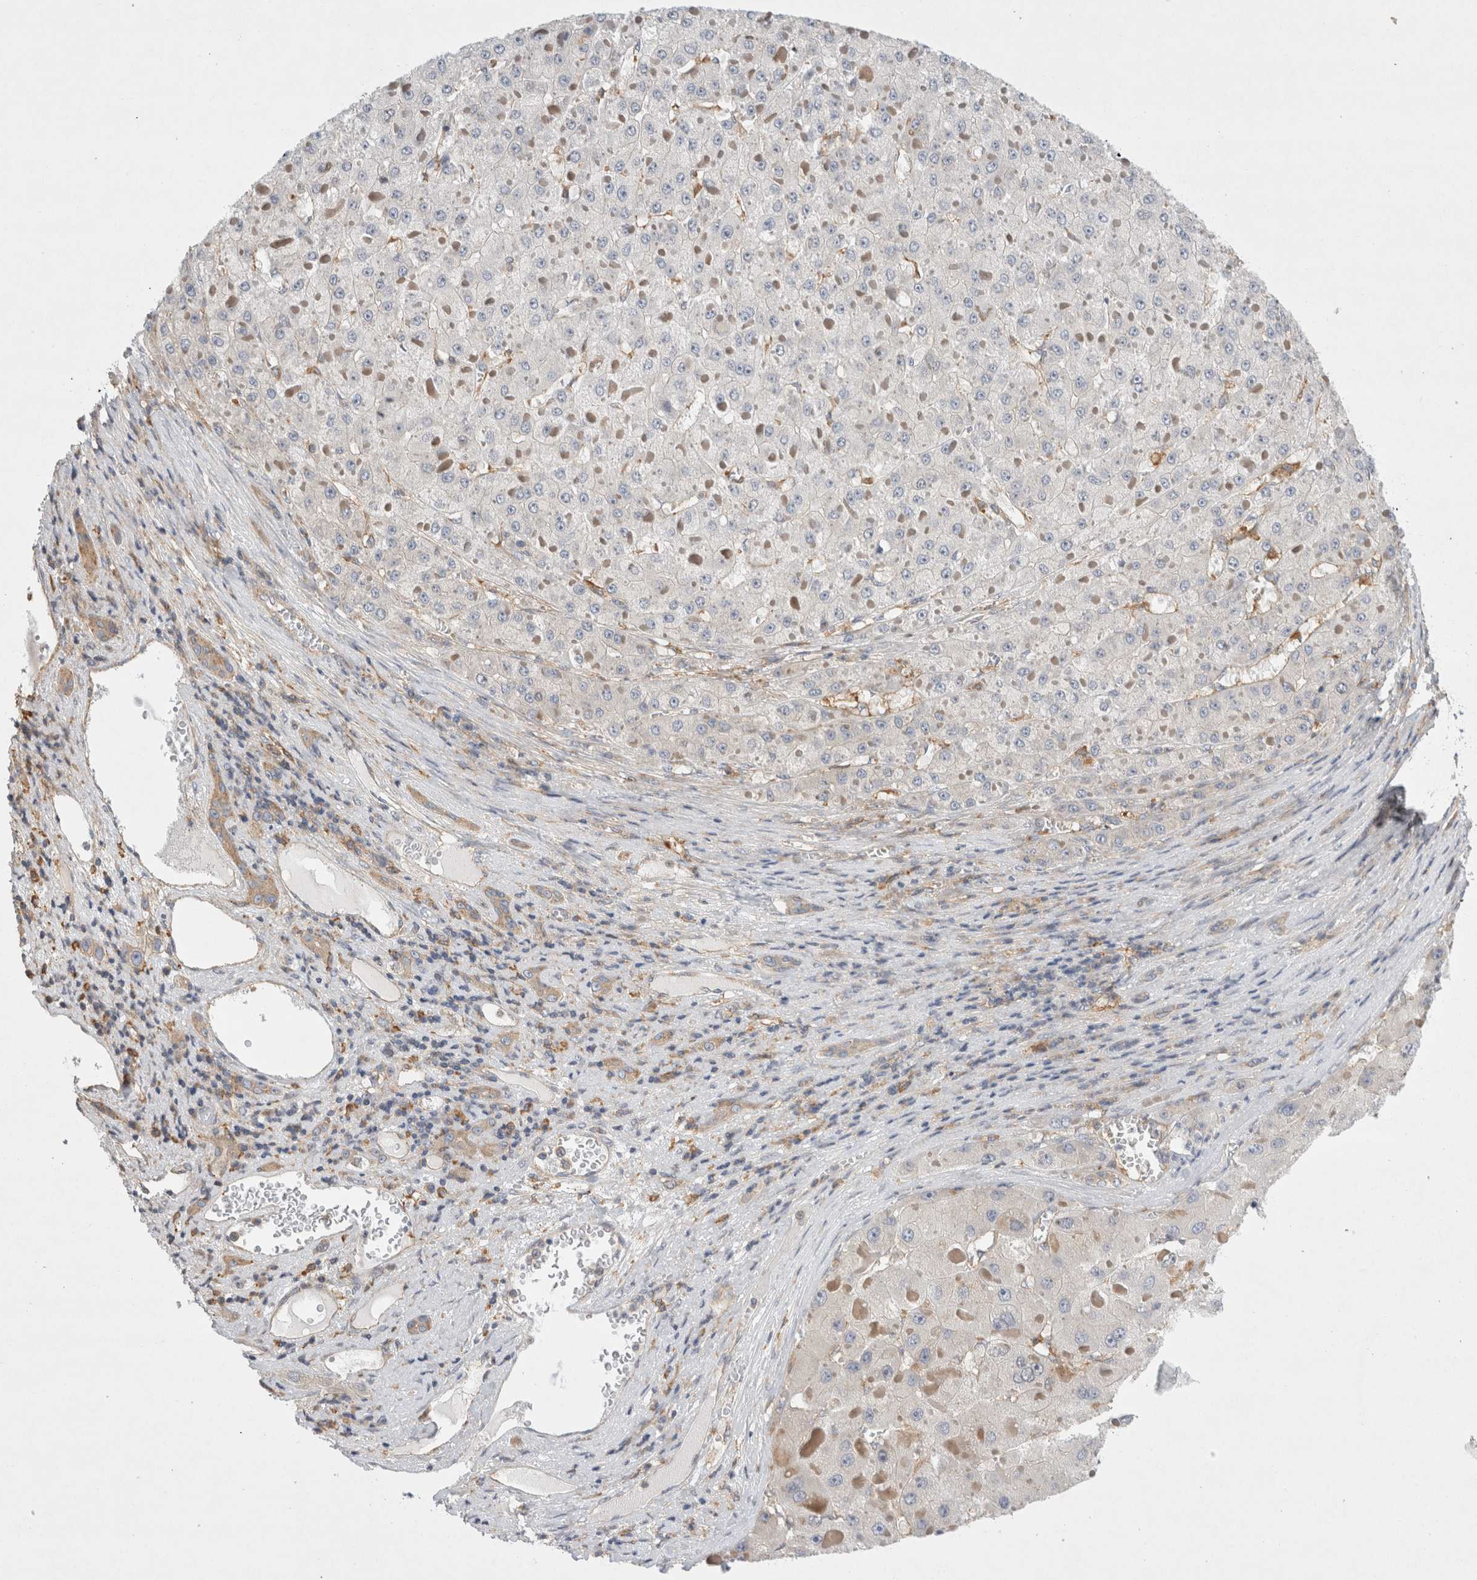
{"staining": {"intensity": "negative", "quantity": "none", "location": "none"}, "tissue": "liver cancer", "cell_type": "Tumor cells", "image_type": "cancer", "snomed": [{"axis": "morphology", "description": "Carcinoma, Hepatocellular, NOS"}, {"axis": "topography", "description": "Liver"}], "caption": "Tumor cells show no significant protein expression in liver hepatocellular carcinoma.", "gene": "CDCA7L", "patient": {"sex": "female", "age": 73}}